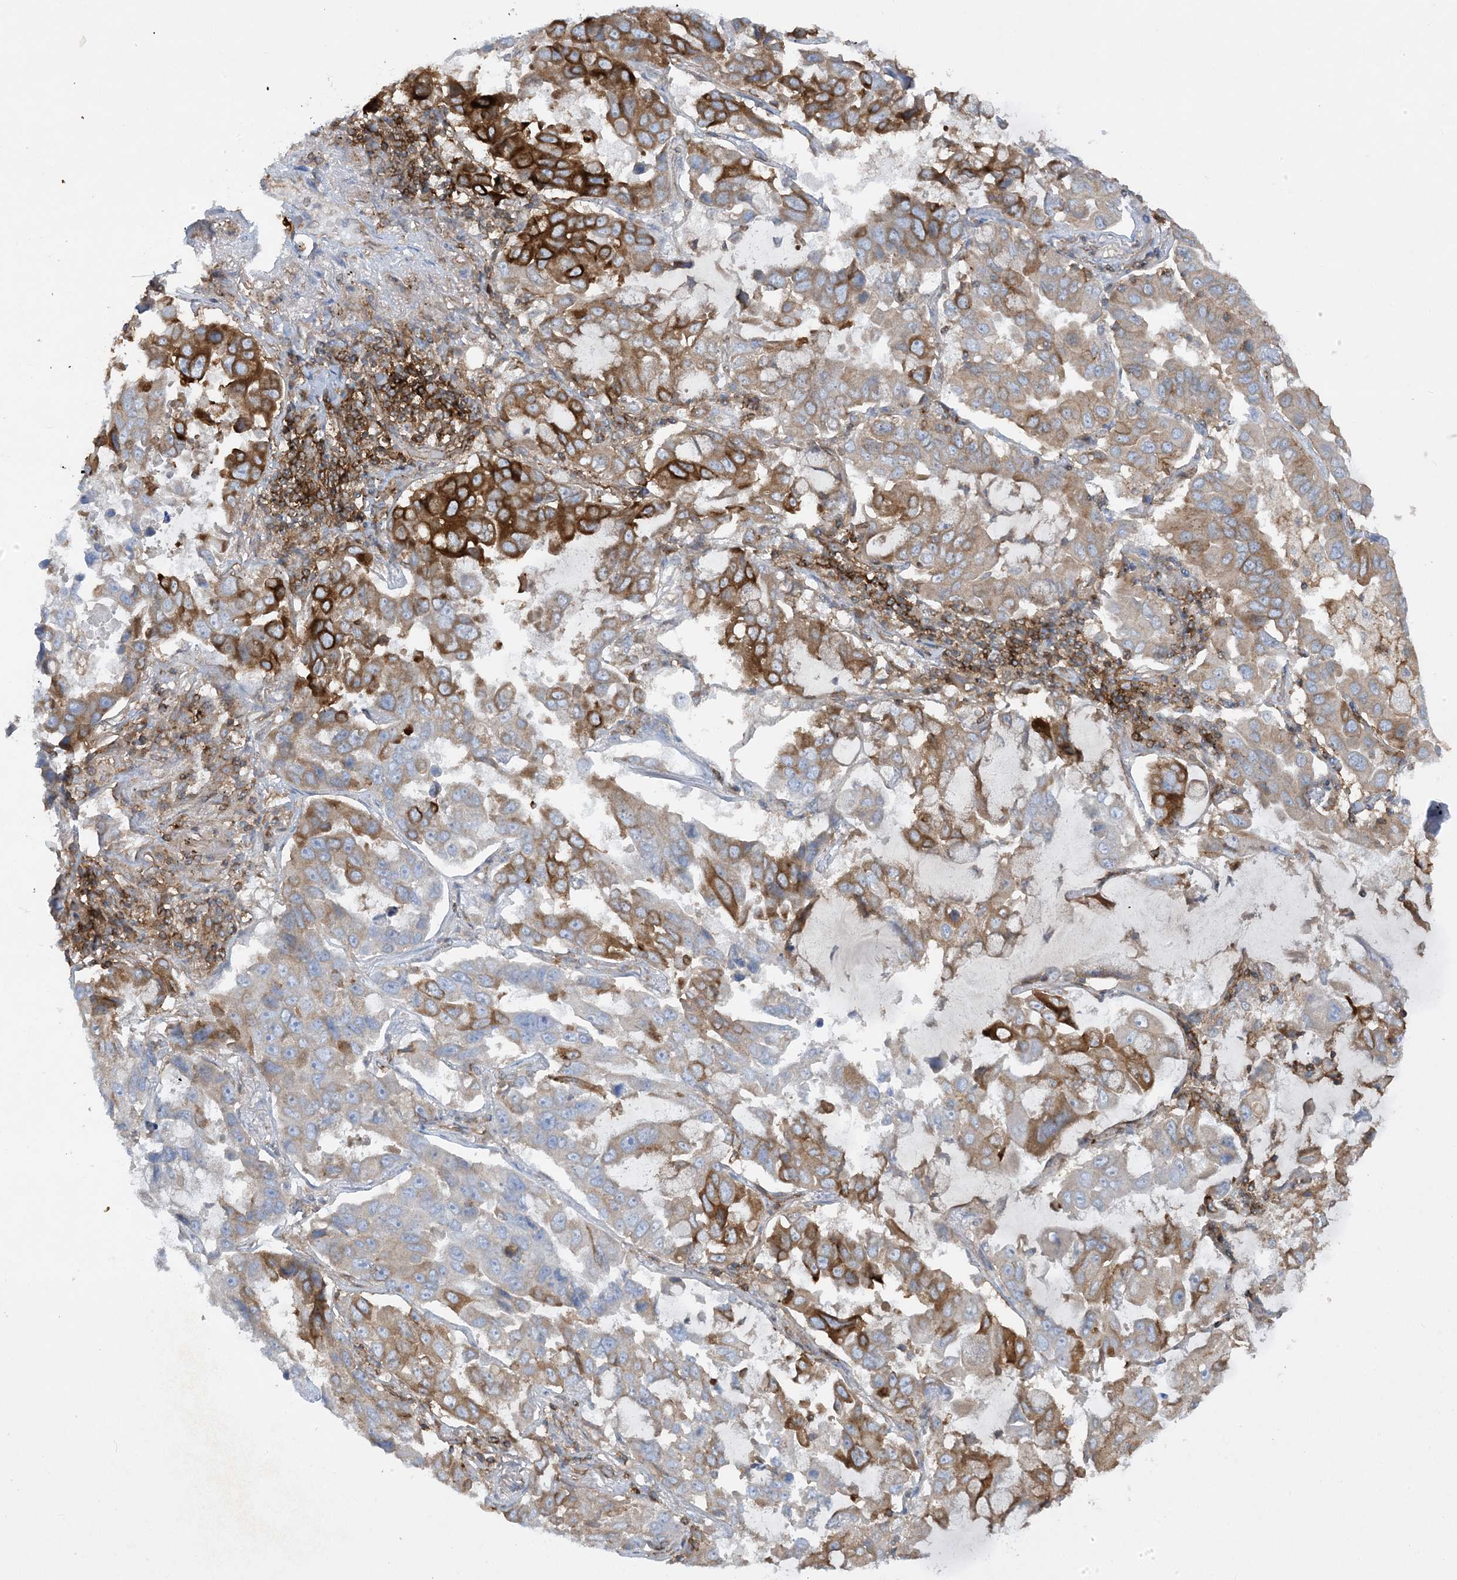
{"staining": {"intensity": "strong", "quantity": "<25%", "location": "cytoplasmic/membranous"}, "tissue": "lung cancer", "cell_type": "Tumor cells", "image_type": "cancer", "snomed": [{"axis": "morphology", "description": "Adenocarcinoma, NOS"}, {"axis": "topography", "description": "Lung"}], "caption": "Tumor cells show strong cytoplasmic/membranous positivity in about <25% of cells in lung cancer (adenocarcinoma).", "gene": "HLA-E", "patient": {"sex": "male", "age": 64}}